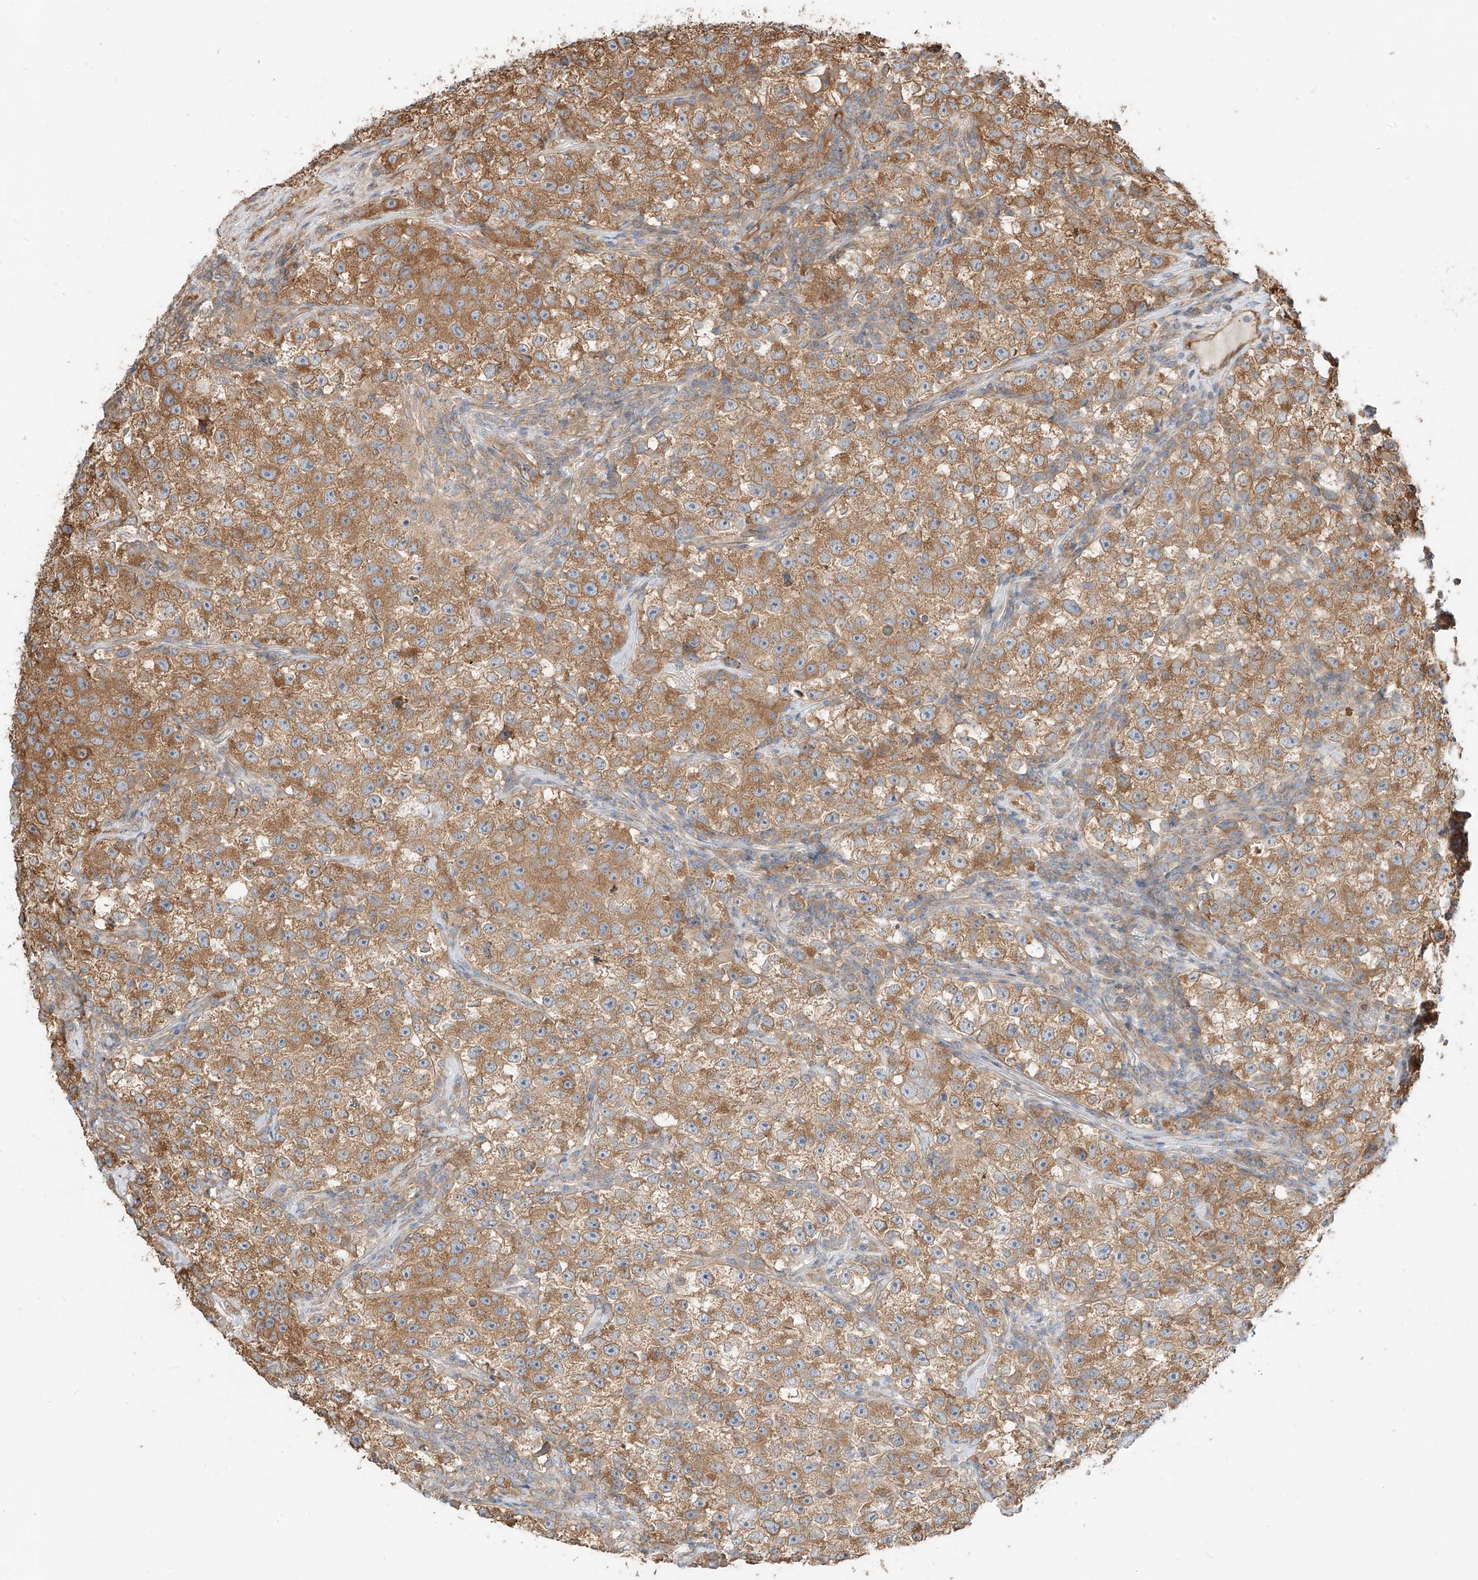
{"staining": {"intensity": "moderate", "quantity": ">75%", "location": "cytoplasmic/membranous"}, "tissue": "testis cancer", "cell_type": "Tumor cells", "image_type": "cancer", "snomed": [{"axis": "morphology", "description": "Seminoma, NOS"}, {"axis": "topography", "description": "Testis"}], "caption": "This is an image of immunohistochemistry (IHC) staining of testis cancer (seminoma), which shows moderate expression in the cytoplasmic/membranous of tumor cells.", "gene": "CEP162", "patient": {"sex": "male", "age": 22}}